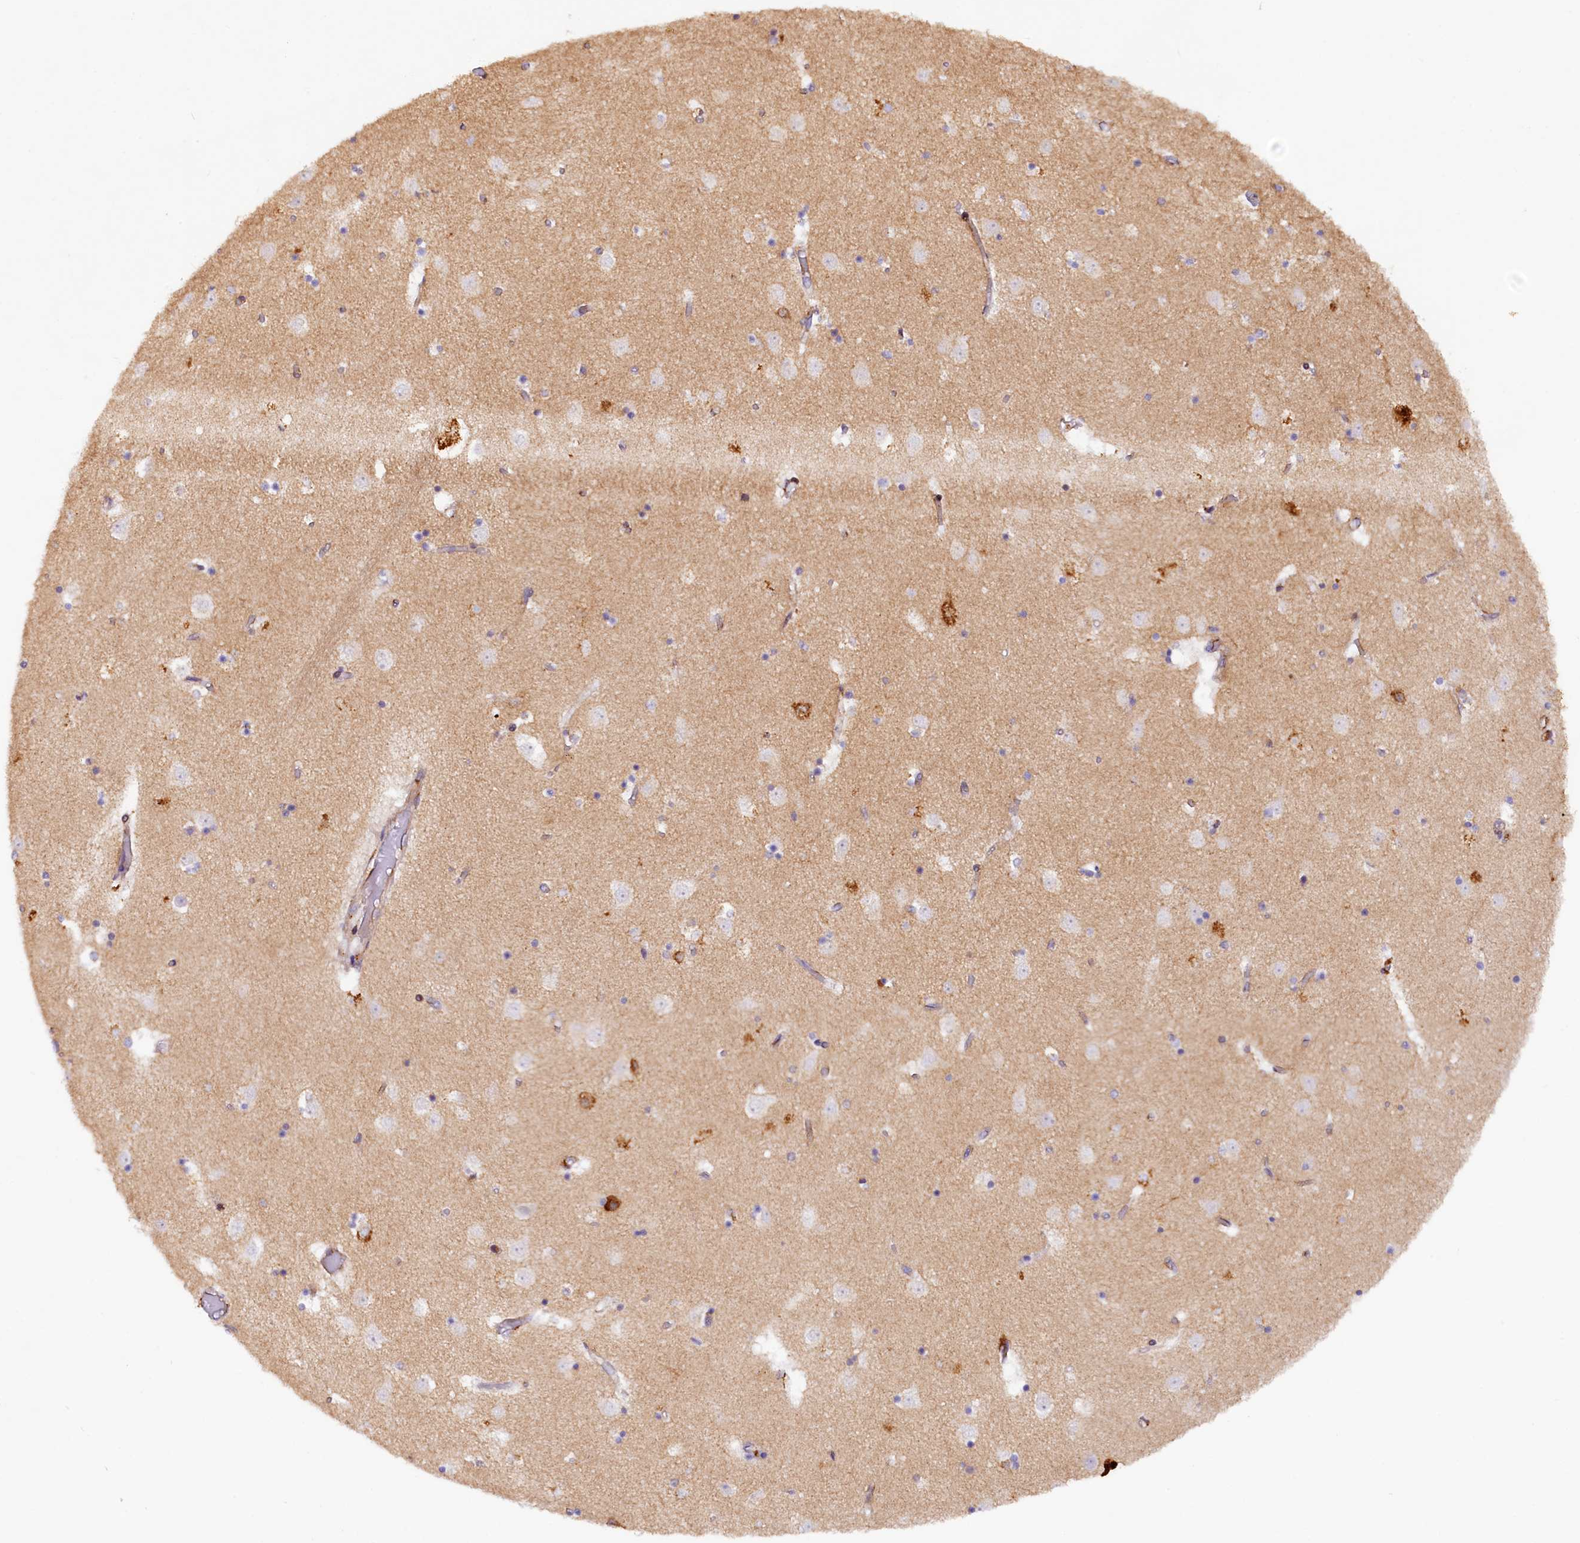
{"staining": {"intensity": "moderate", "quantity": "<25%", "location": "cytoplasmic/membranous"}, "tissue": "caudate", "cell_type": "Glial cells", "image_type": "normal", "snomed": [{"axis": "morphology", "description": "Normal tissue, NOS"}, {"axis": "topography", "description": "Lateral ventricle wall"}], "caption": "Immunohistochemistry of benign human caudate demonstrates low levels of moderate cytoplasmic/membranous expression in approximately <25% of glial cells.", "gene": "SSC5D", "patient": {"sex": "female", "age": 52}}